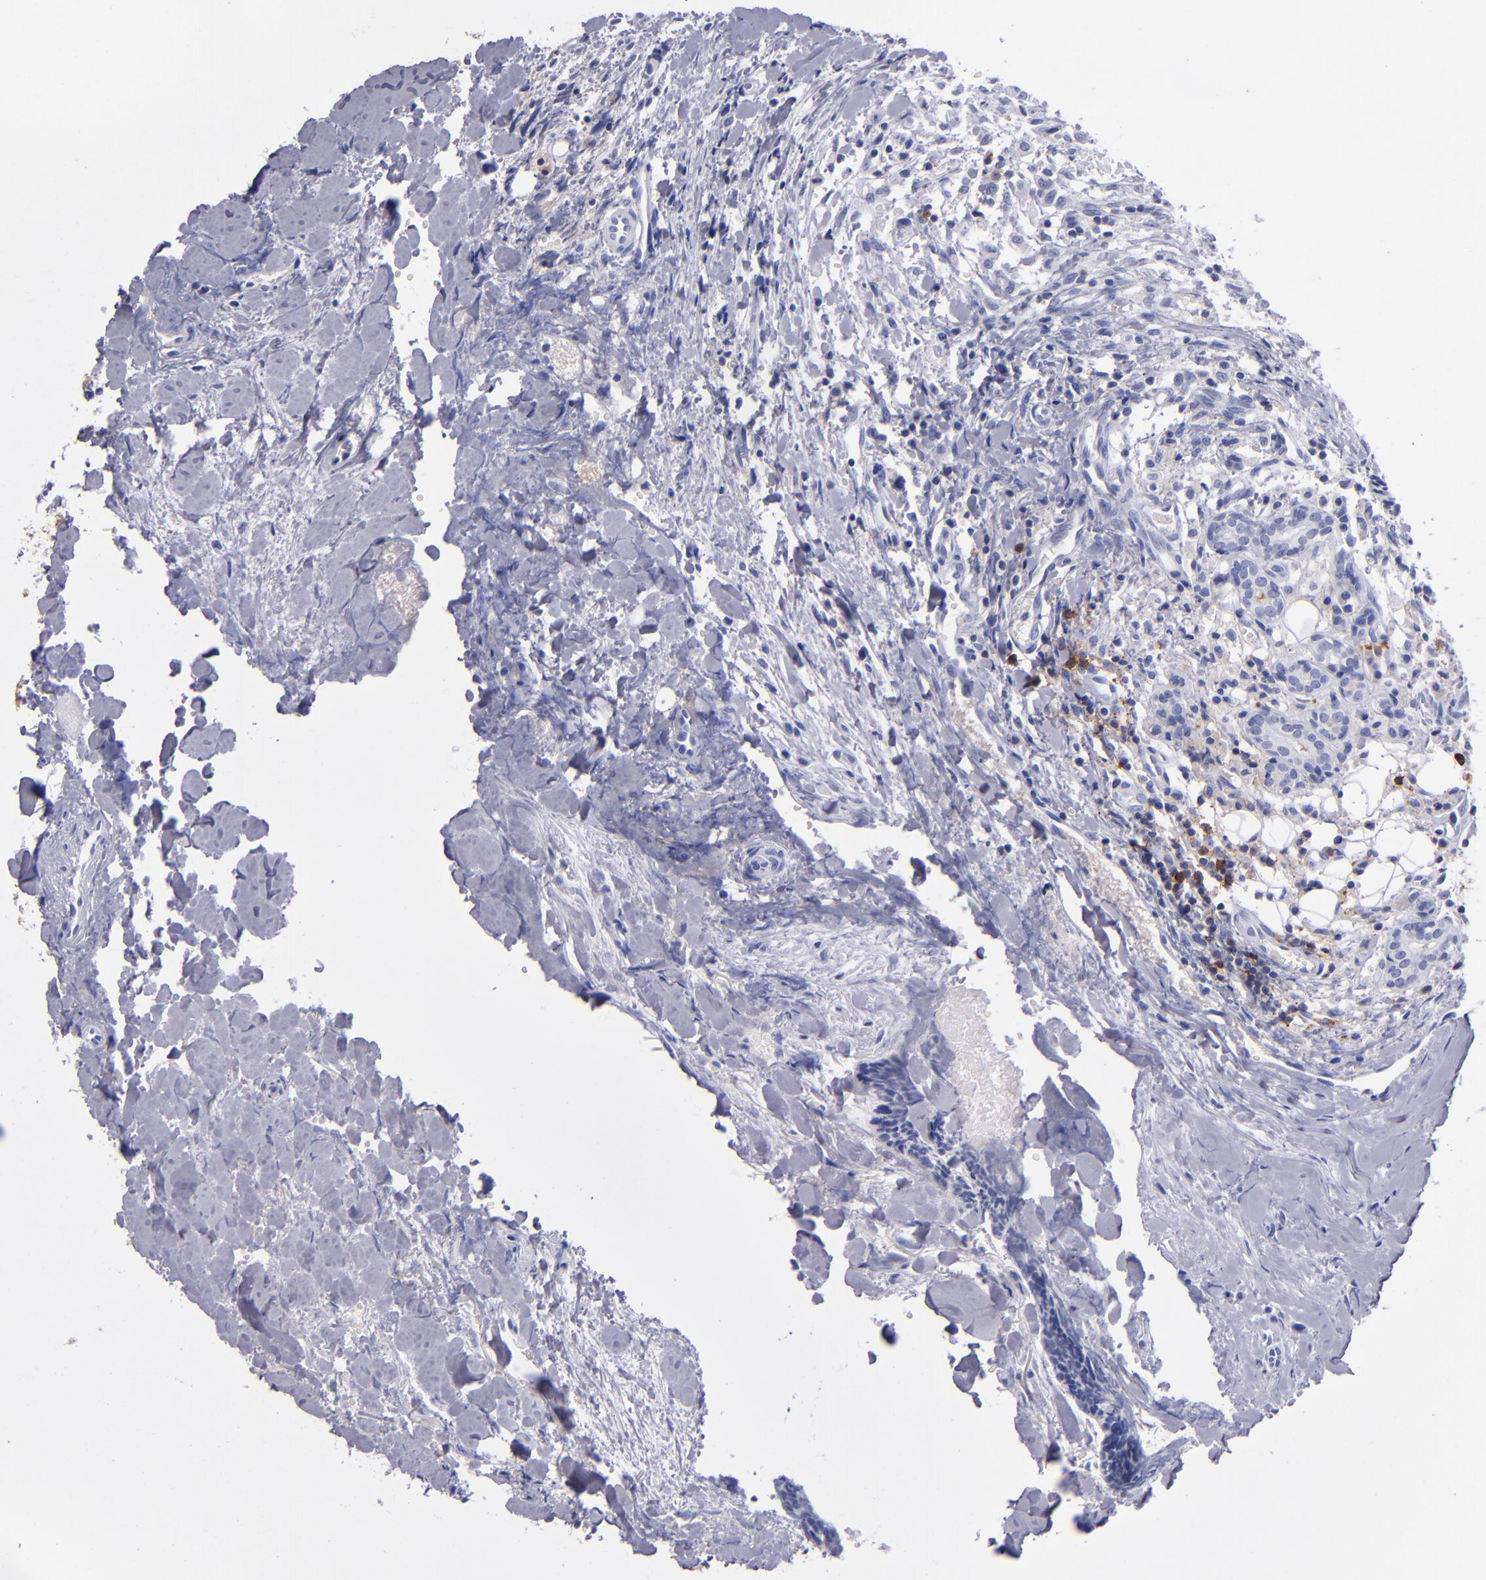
{"staining": {"intensity": "negative", "quantity": "none", "location": "none"}, "tissue": "head and neck cancer", "cell_type": "Tumor cells", "image_type": "cancer", "snomed": [{"axis": "morphology", "description": "Squamous cell carcinoma, NOS"}, {"axis": "topography", "description": "Salivary gland"}, {"axis": "topography", "description": "Head-Neck"}], "caption": "IHC micrograph of head and neck cancer (squamous cell carcinoma) stained for a protein (brown), which reveals no expression in tumor cells. The staining is performed using DAB (3,3'-diaminobenzidine) brown chromogen with nuclei counter-stained in using hematoxylin.", "gene": "CD37", "patient": {"sex": "male", "age": 70}}